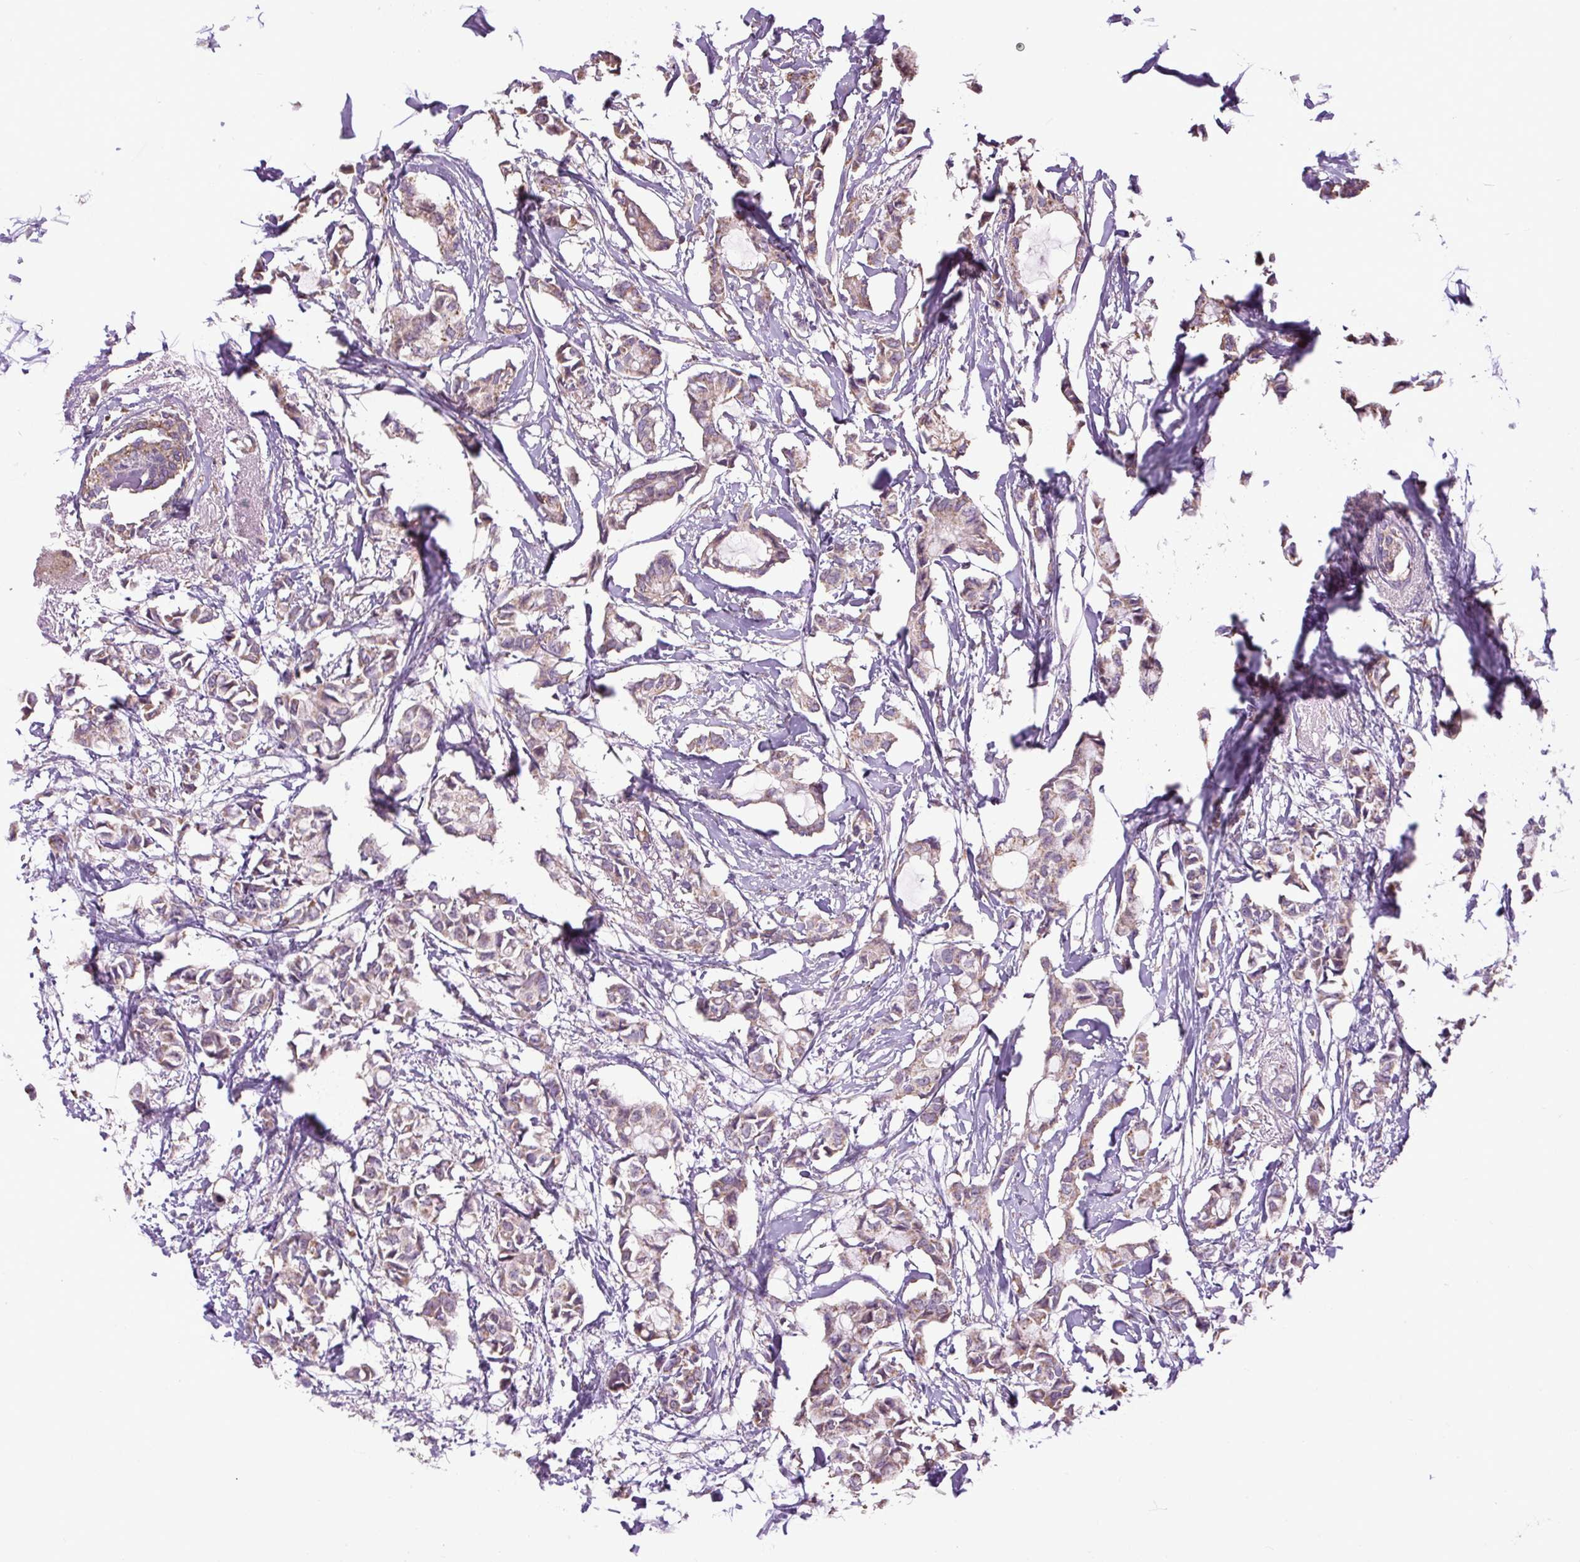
{"staining": {"intensity": "weak", "quantity": ">75%", "location": "cytoplasmic/membranous"}, "tissue": "breast cancer", "cell_type": "Tumor cells", "image_type": "cancer", "snomed": [{"axis": "morphology", "description": "Duct carcinoma"}, {"axis": "topography", "description": "Breast"}], "caption": "Protein expression analysis of breast cancer (intraductal carcinoma) demonstrates weak cytoplasmic/membranous positivity in about >75% of tumor cells. (DAB (3,3'-diaminobenzidine) IHC, brown staining for protein, blue staining for nuclei).", "gene": "PLCG1", "patient": {"sex": "female", "age": 73}}